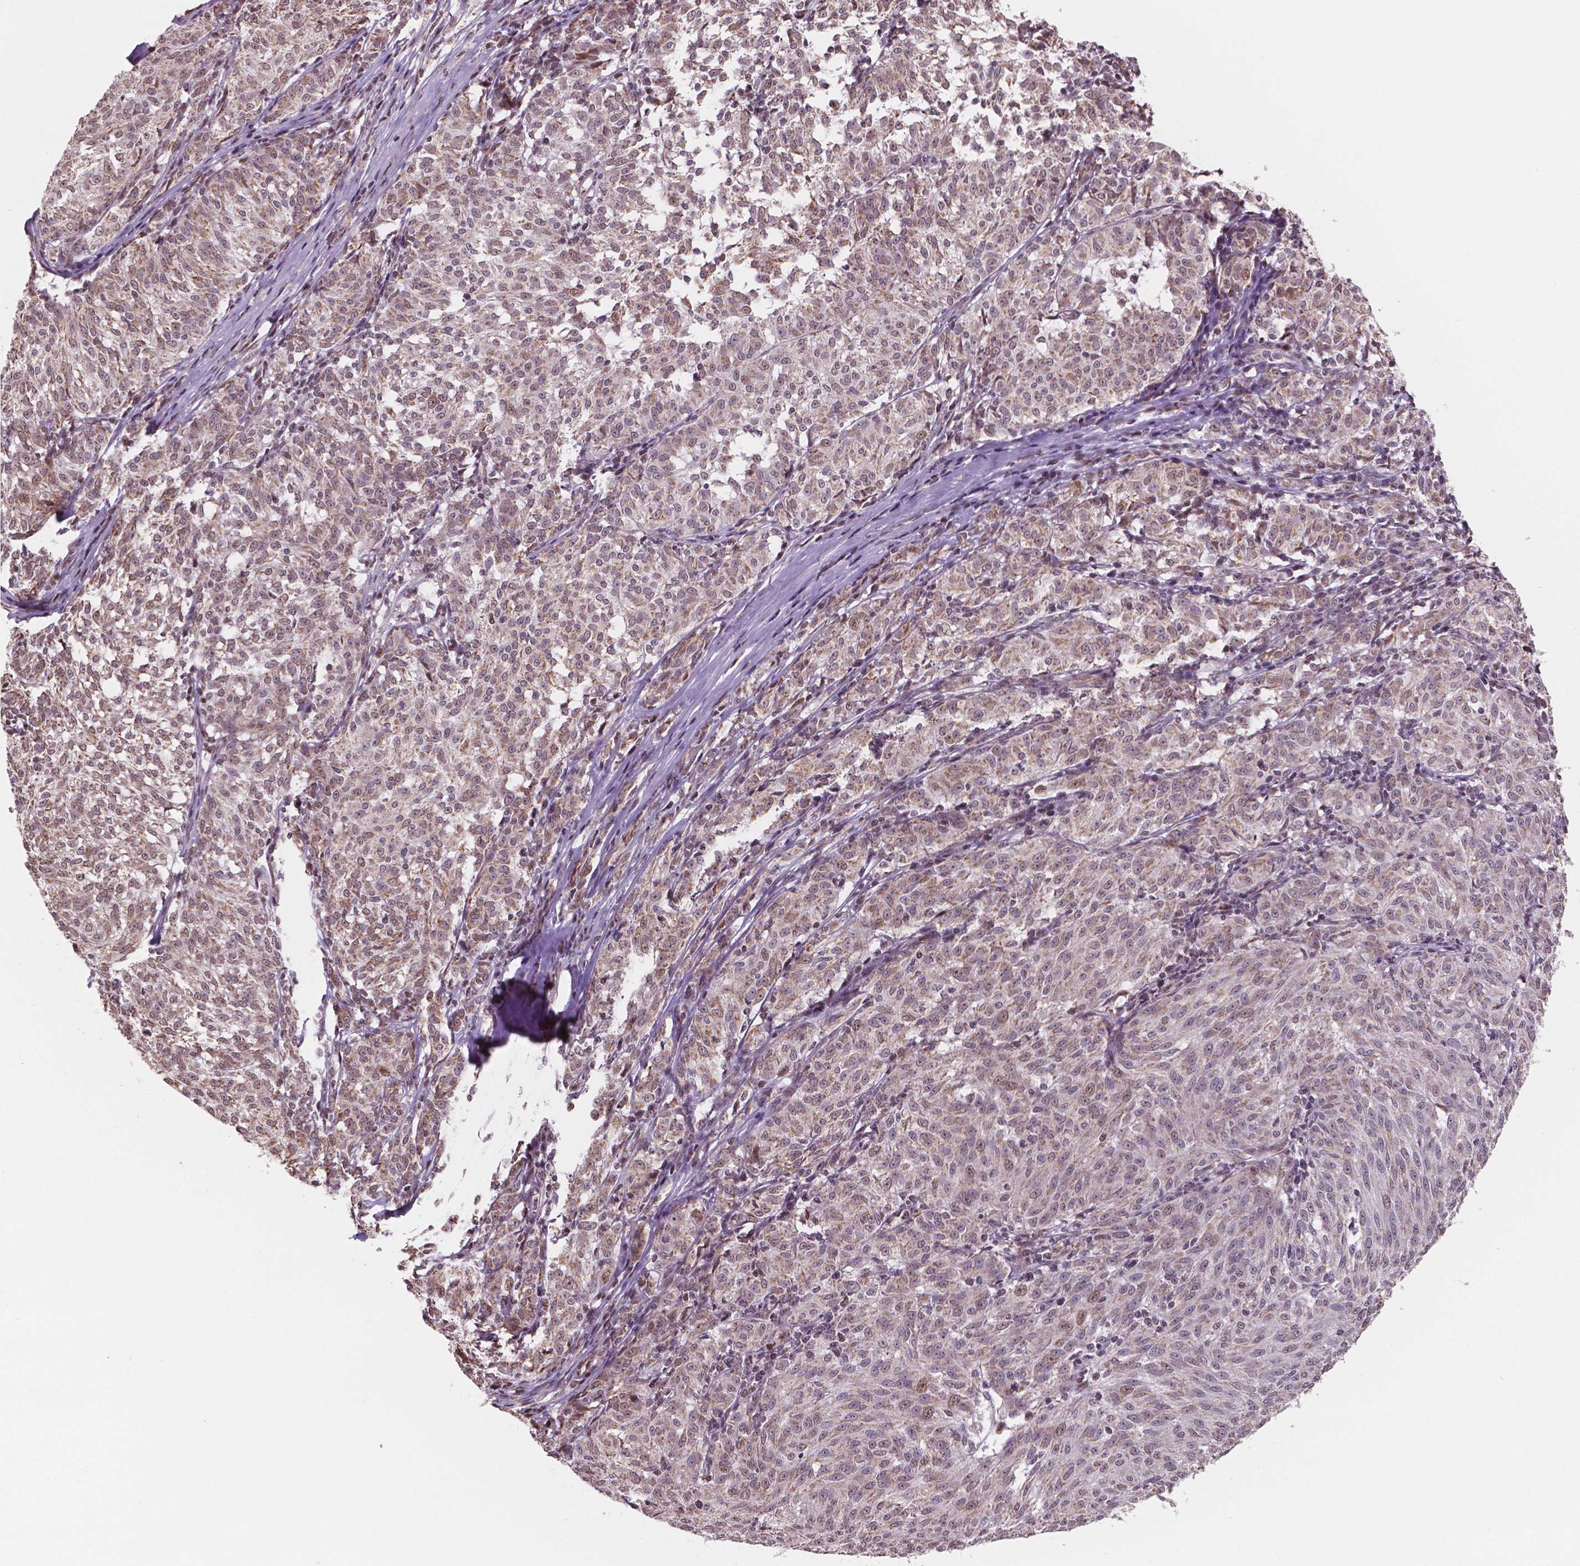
{"staining": {"intensity": "moderate", "quantity": ">75%", "location": "cytoplasmic/membranous,nuclear"}, "tissue": "melanoma", "cell_type": "Tumor cells", "image_type": "cancer", "snomed": [{"axis": "morphology", "description": "Malignant melanoma, NOS"}, {"axis": "topography", "description": "Skin"}], "caption": "High-magnification brightfield microscopy of melanoma stained with DAB (brown) and counterstained with hematoxylin (blue). tumor cells exhibit moderate cytoplasmic/membranous and nuclear staining is identified in approximately>75% of cells.", "gene": "NDUFA10", "patient": {"sex": "female", "age": 72}}